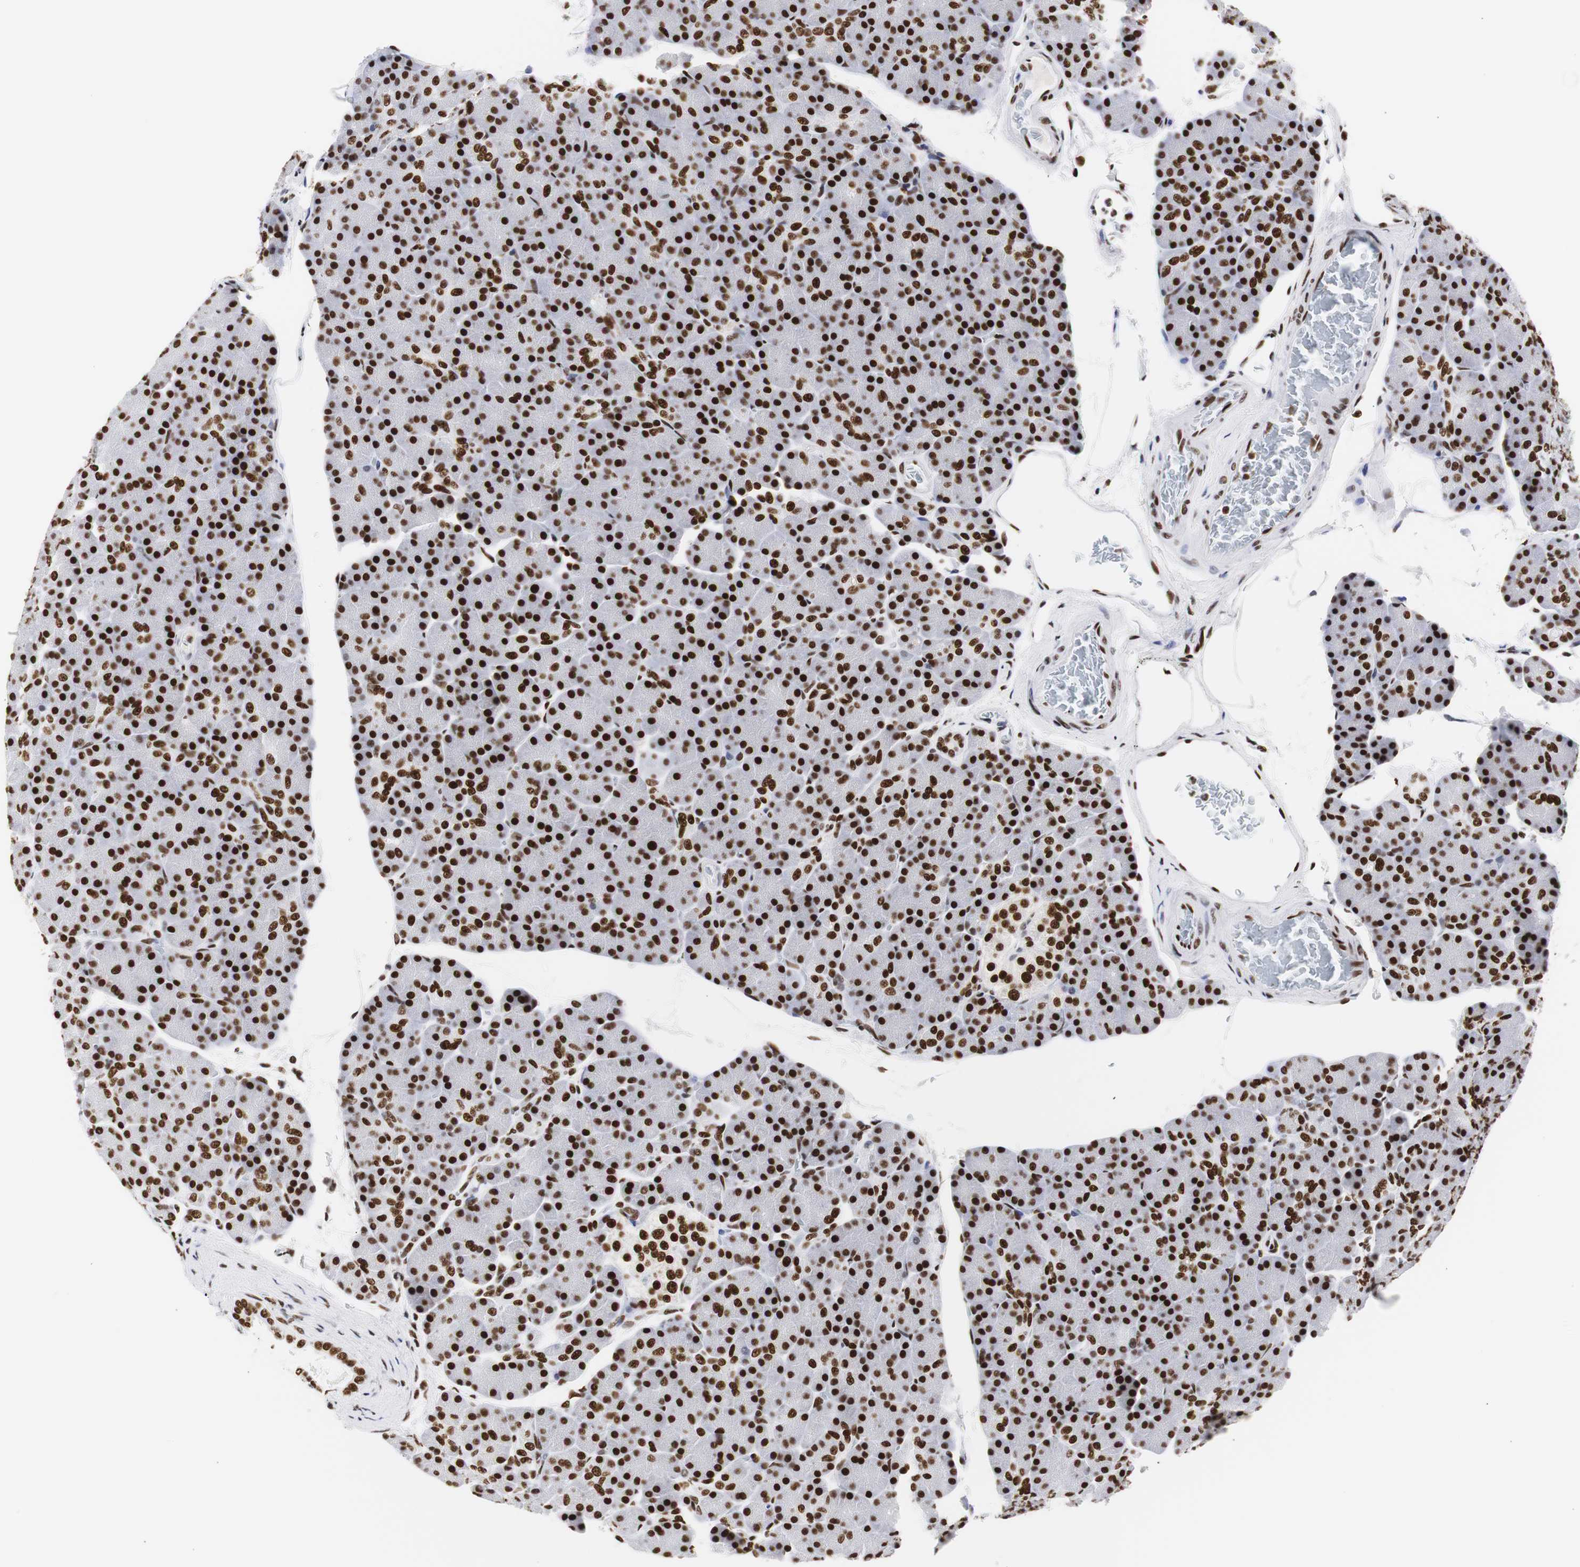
{"staining": {"intensity": "strong", "quantity": ">75%", "location": "nuclear"}, "tissue": "pancreas", "cell_type": "Exocrine glandular cells", "image_type": "normal", "snomed": [{"axis": "morphology", "description": "Normal tissue, NOS"}, {"axis": "topography", "description": "Pancreas"}], "caption": "Immunohistochemical staining of unremarkable human pancreas shows >75% levels of strong nuclear protein expression in approximately >75% of exocrine glandular cells.", "gene": "HNRNPH2", "patient": {"sex": "female", "age": 43}}